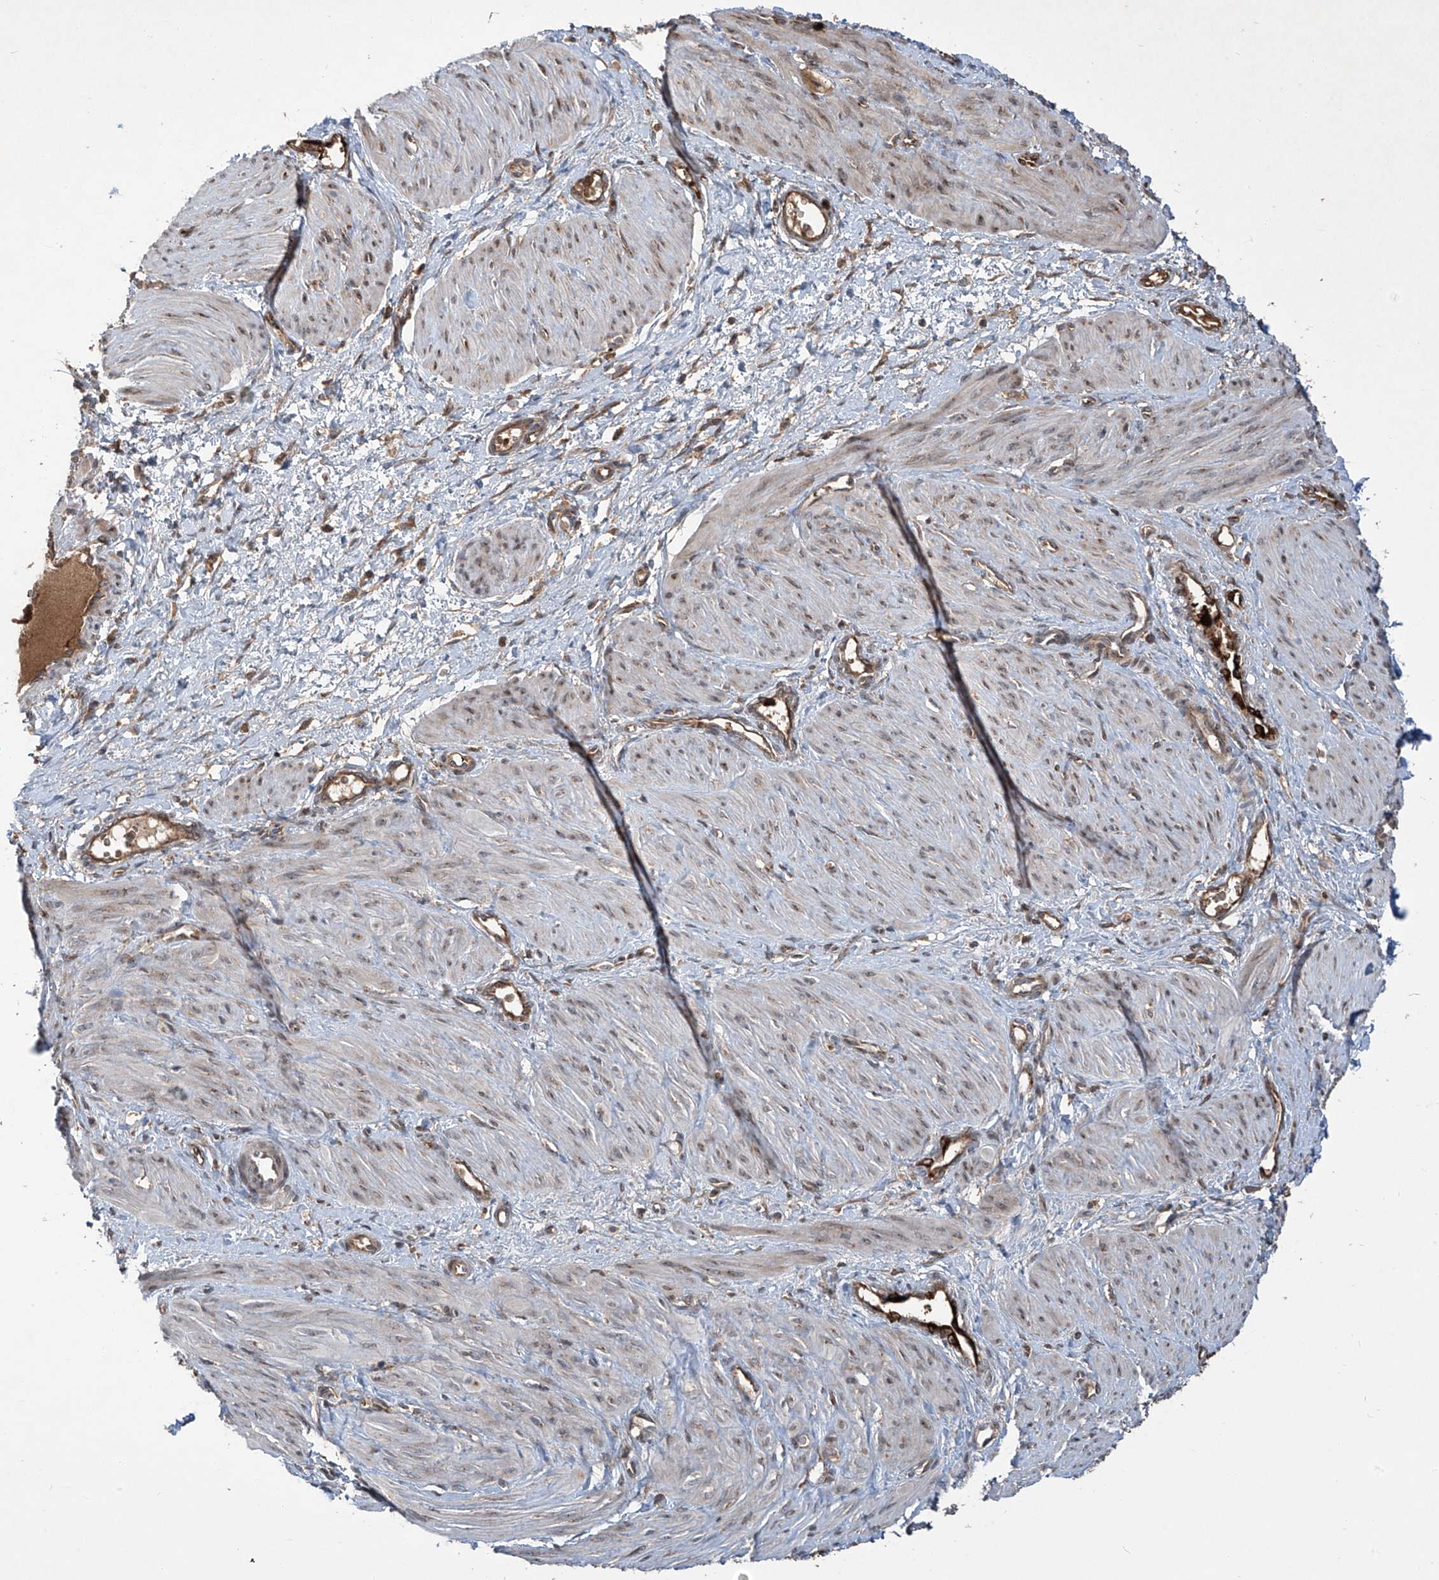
{"staining": {"intensity": "weak", "quantity": "<25%", "location": "cytoplasmic/membranous"}, "tissue": "smooth muscle", "cell_type": "Smooth muscle cells", "image_type": "normal", "snomed": [{"axis": "morphology", "description": "Normal tissue, NOS"}, {"axis": "topography", "description": "Endometrium"}], "caption": "This micrograph is of unremarkable smooth muscle stained with immunohistochemistry (IHC) to label a protein in brown with the nuclei are counter-stained blue. There is no positivity in smooth muscle cells.", "gene": "ZDHHC9", "patient": {"sex": "female", "age": 33}}